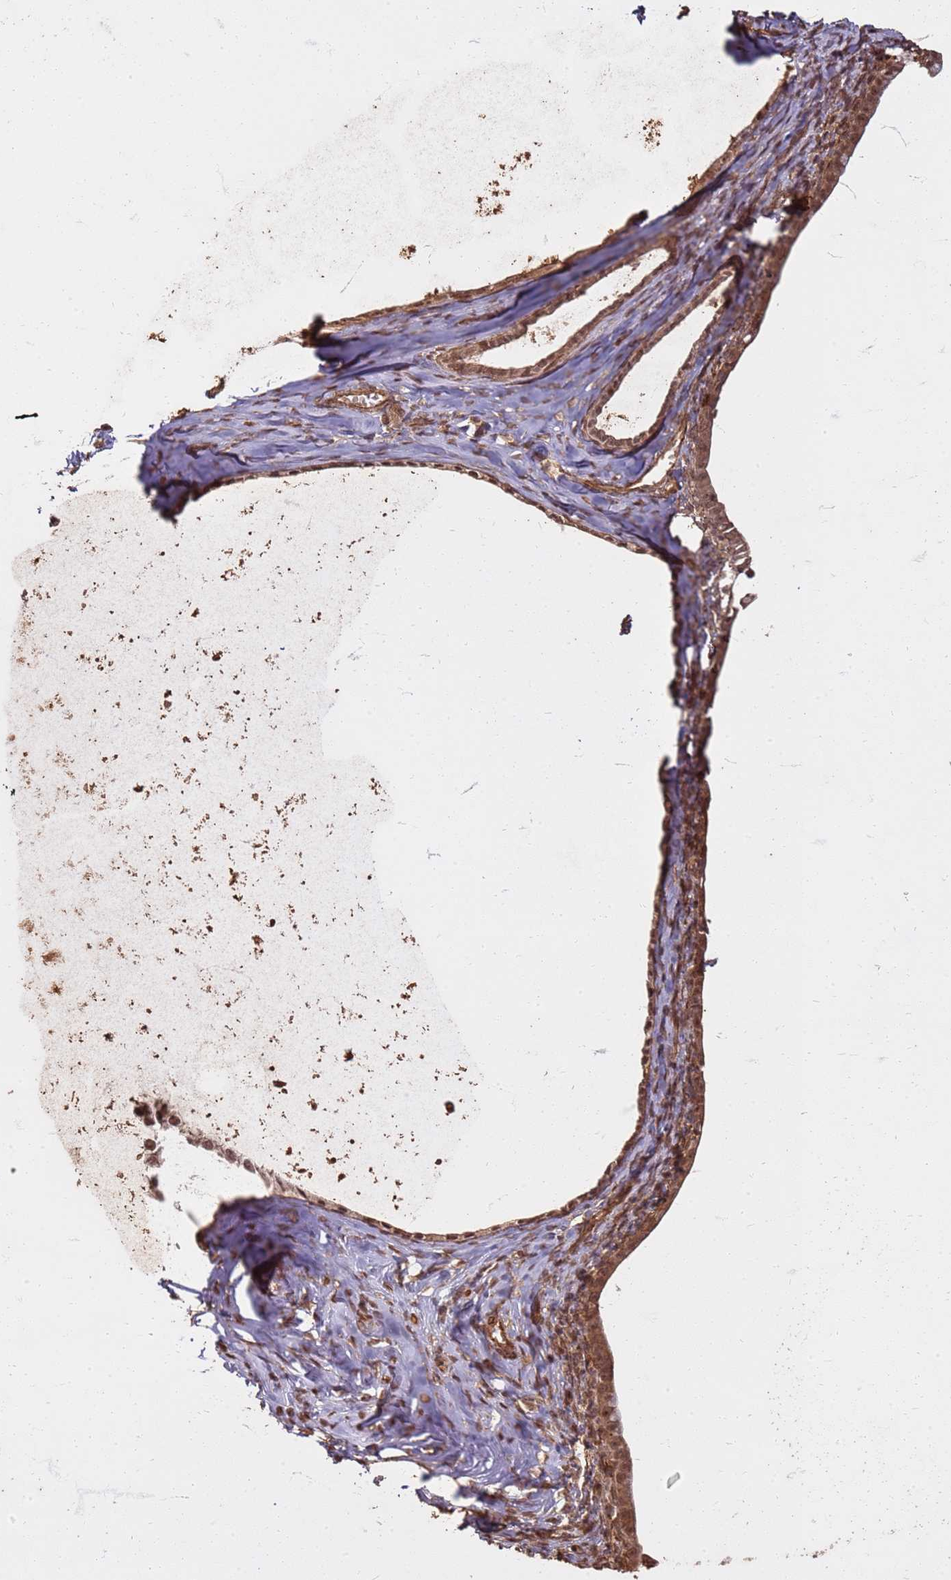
{"staining": {"intensity": "moderate", "quantity": ">75%", "location": "cytoplasmic/membranous,nuclear"}, "tissue": "endometrial cancer", "cell_type": "Tumor cells", "image_type": "cancer", "snomed": [{"axis": "morphology", "description": "Adenocarcinoma, NOS"}, {"axis": "topography", "description": "Endometrium"}], "caption": "Protein staining shows moderate cytoplasmic/membranous and nuclear staining in approximately >75% of tumor cells in endometrial cancer (adenocarcinoma). (DAB IHC with brightfield microscopy, high magnification).", "gene": "KIF26A", "patient": {"sex": "female", "age": 75}}